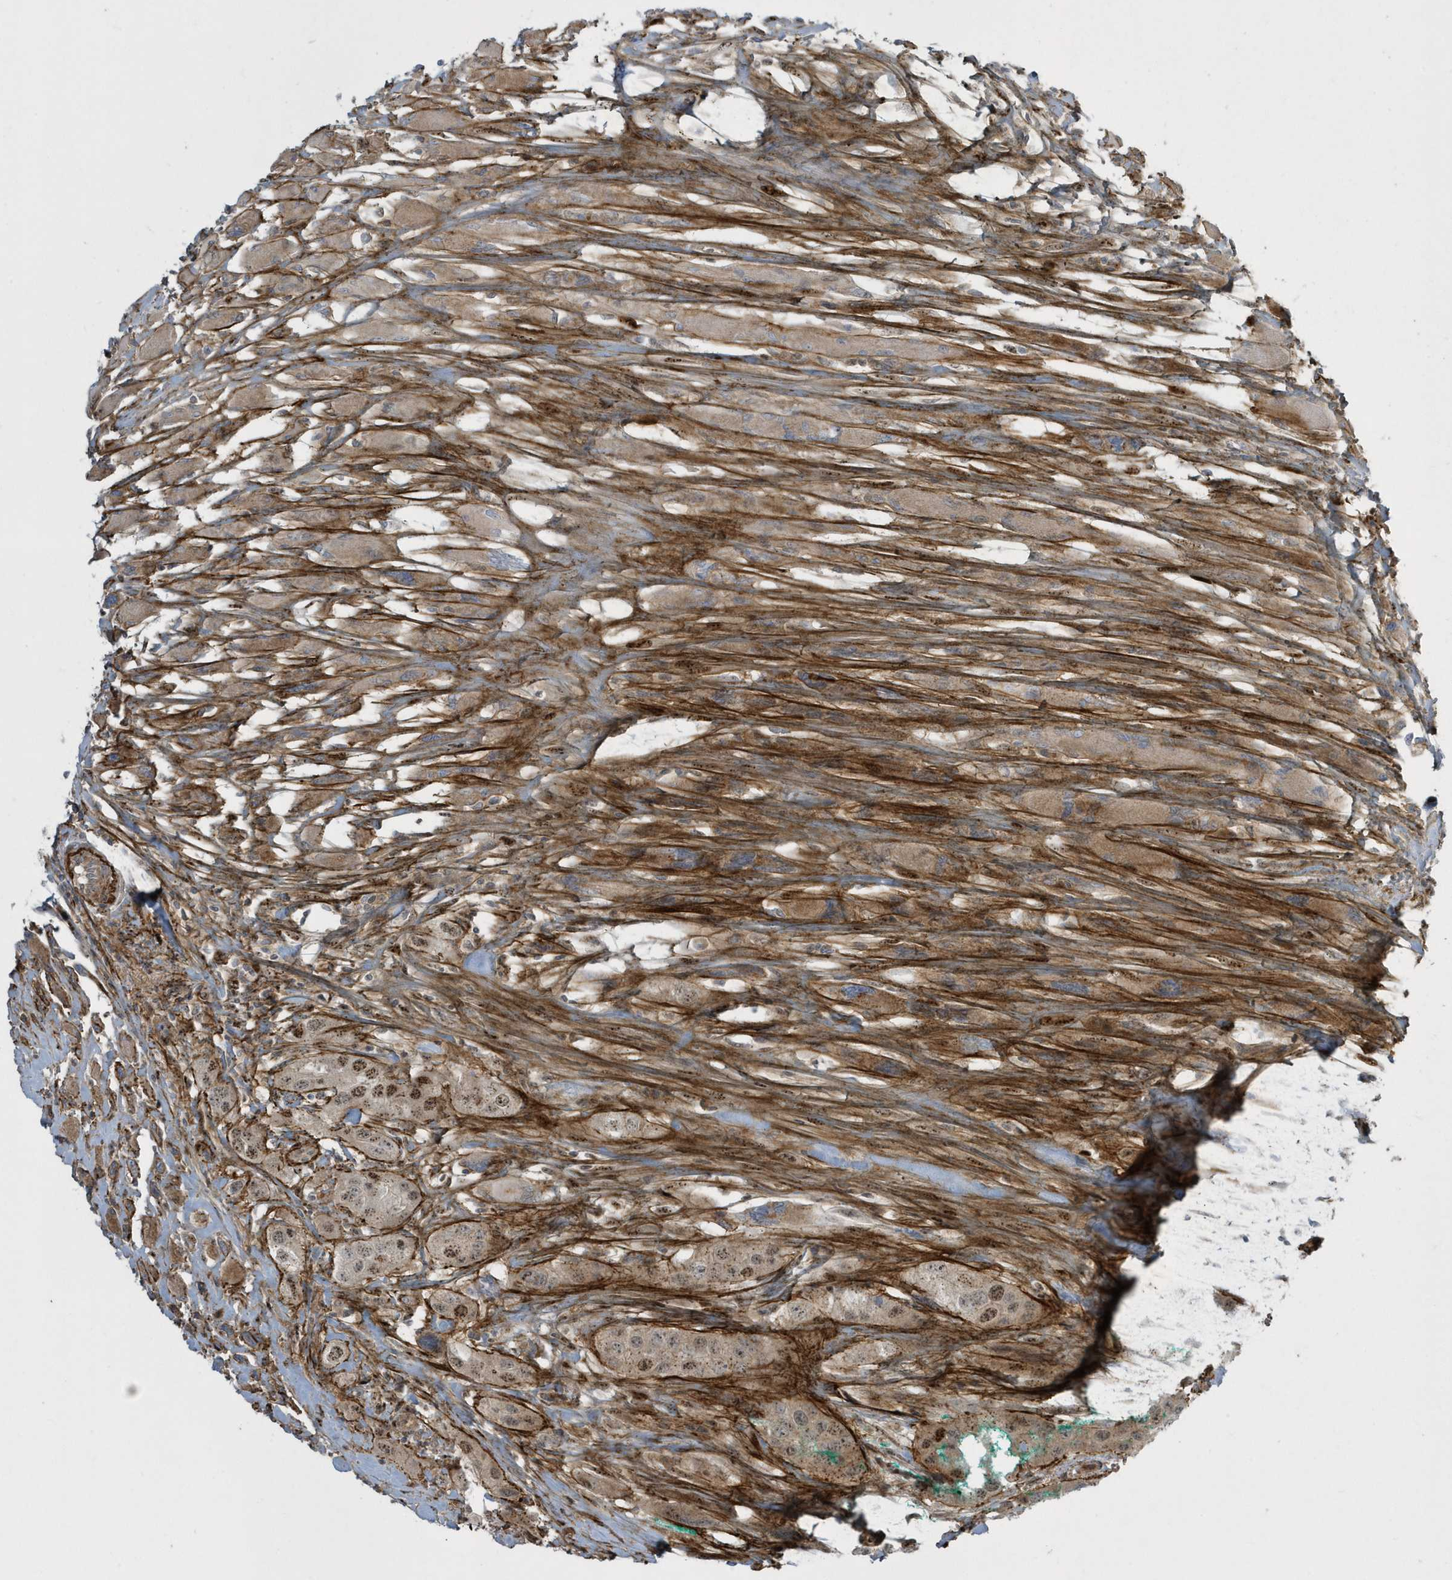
{"staining": {"intensity": "moderate", "quantity": "25%-75%", "location": "nuclear"}, "tissue": "head and neck cancer", "cell_type": "Tumor cells", "image_type": "cancer", "snomed": [{"axis": "morphology", "description": "Normal tissue, NOS"}, {"axis": "morphology", "description": "Squamous cell carcinoma, NOS"}, {"axis": "topography", "description": "Skeletal muscle"}, {"axis": "topography", "description": "Head-Neck"}], "caption": "Brown immunohistochemical staining in human head and neck squamous cell carcinoma exhibits moderate nuclear positivity in about 25%-75% of tumor cells. Nuclei are stained in blue.", "gene": "MASP2", "patient": {"sex": "male", "age": 51}}